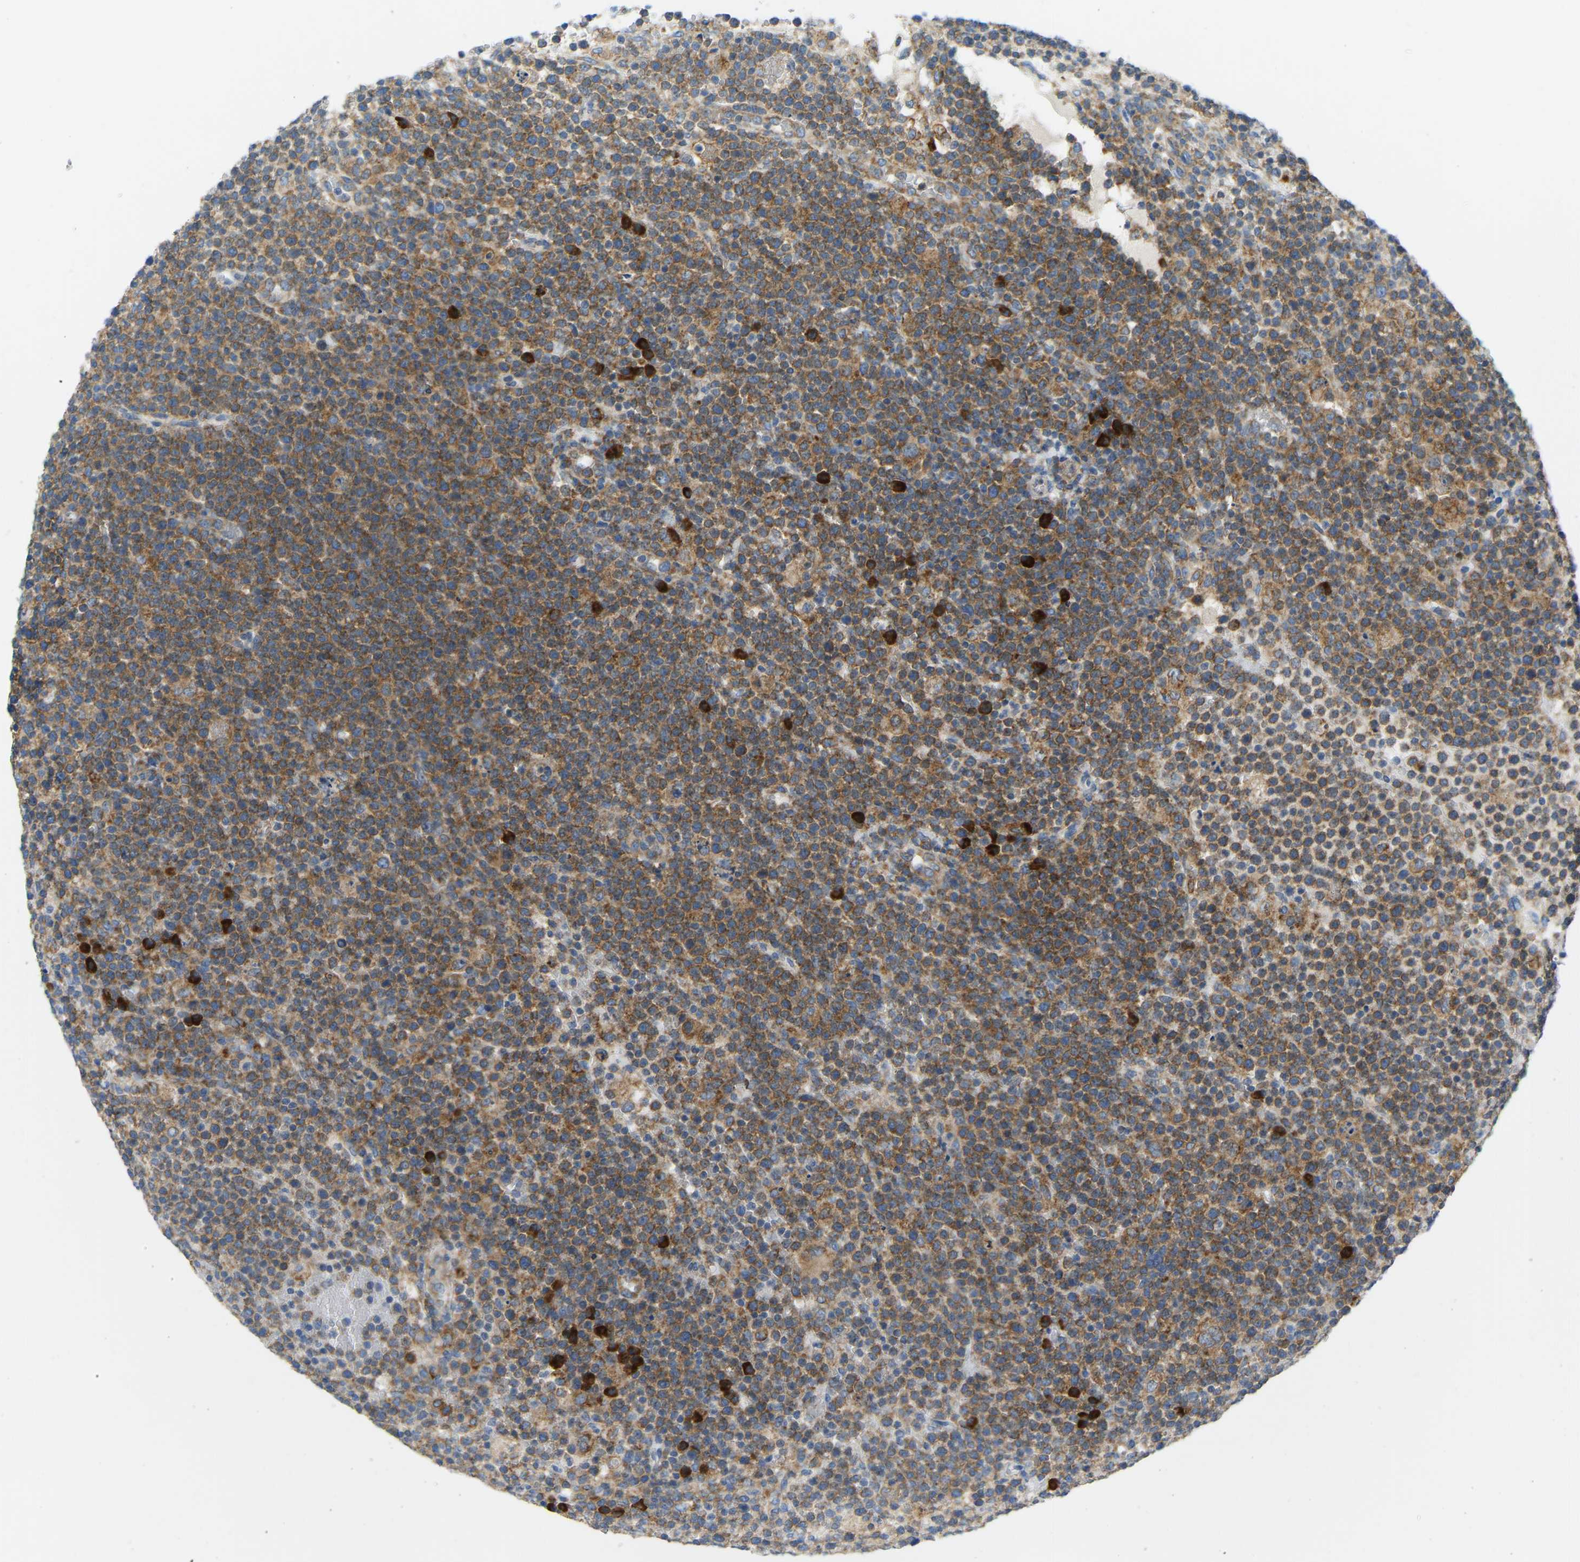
{"staining": {"intensity": "strong", "quantity": ">75%", "location": "cytoplasmic/membranous"}, "tissue": "lymphoma", "cell_type": "Tumor cells", "image_type": "cancer", "snomed": [{"axis": "morphology", "description": "Malignant lymphoma, non-Hodgkin's type, High grade"}, {"axis": "topography", "description": "Lymph node"}], "caption": "An image of lymphoma stained for a protein demonstrates strong cytoplasmic/membranous brown staining in tumor cells. The staining was performed using DAB, with brown indicating positive protein expression. Nuclei are stained blue with hematoxylin.", "gene": "SND1", "patient": {"sex": "male", "age": 61}}